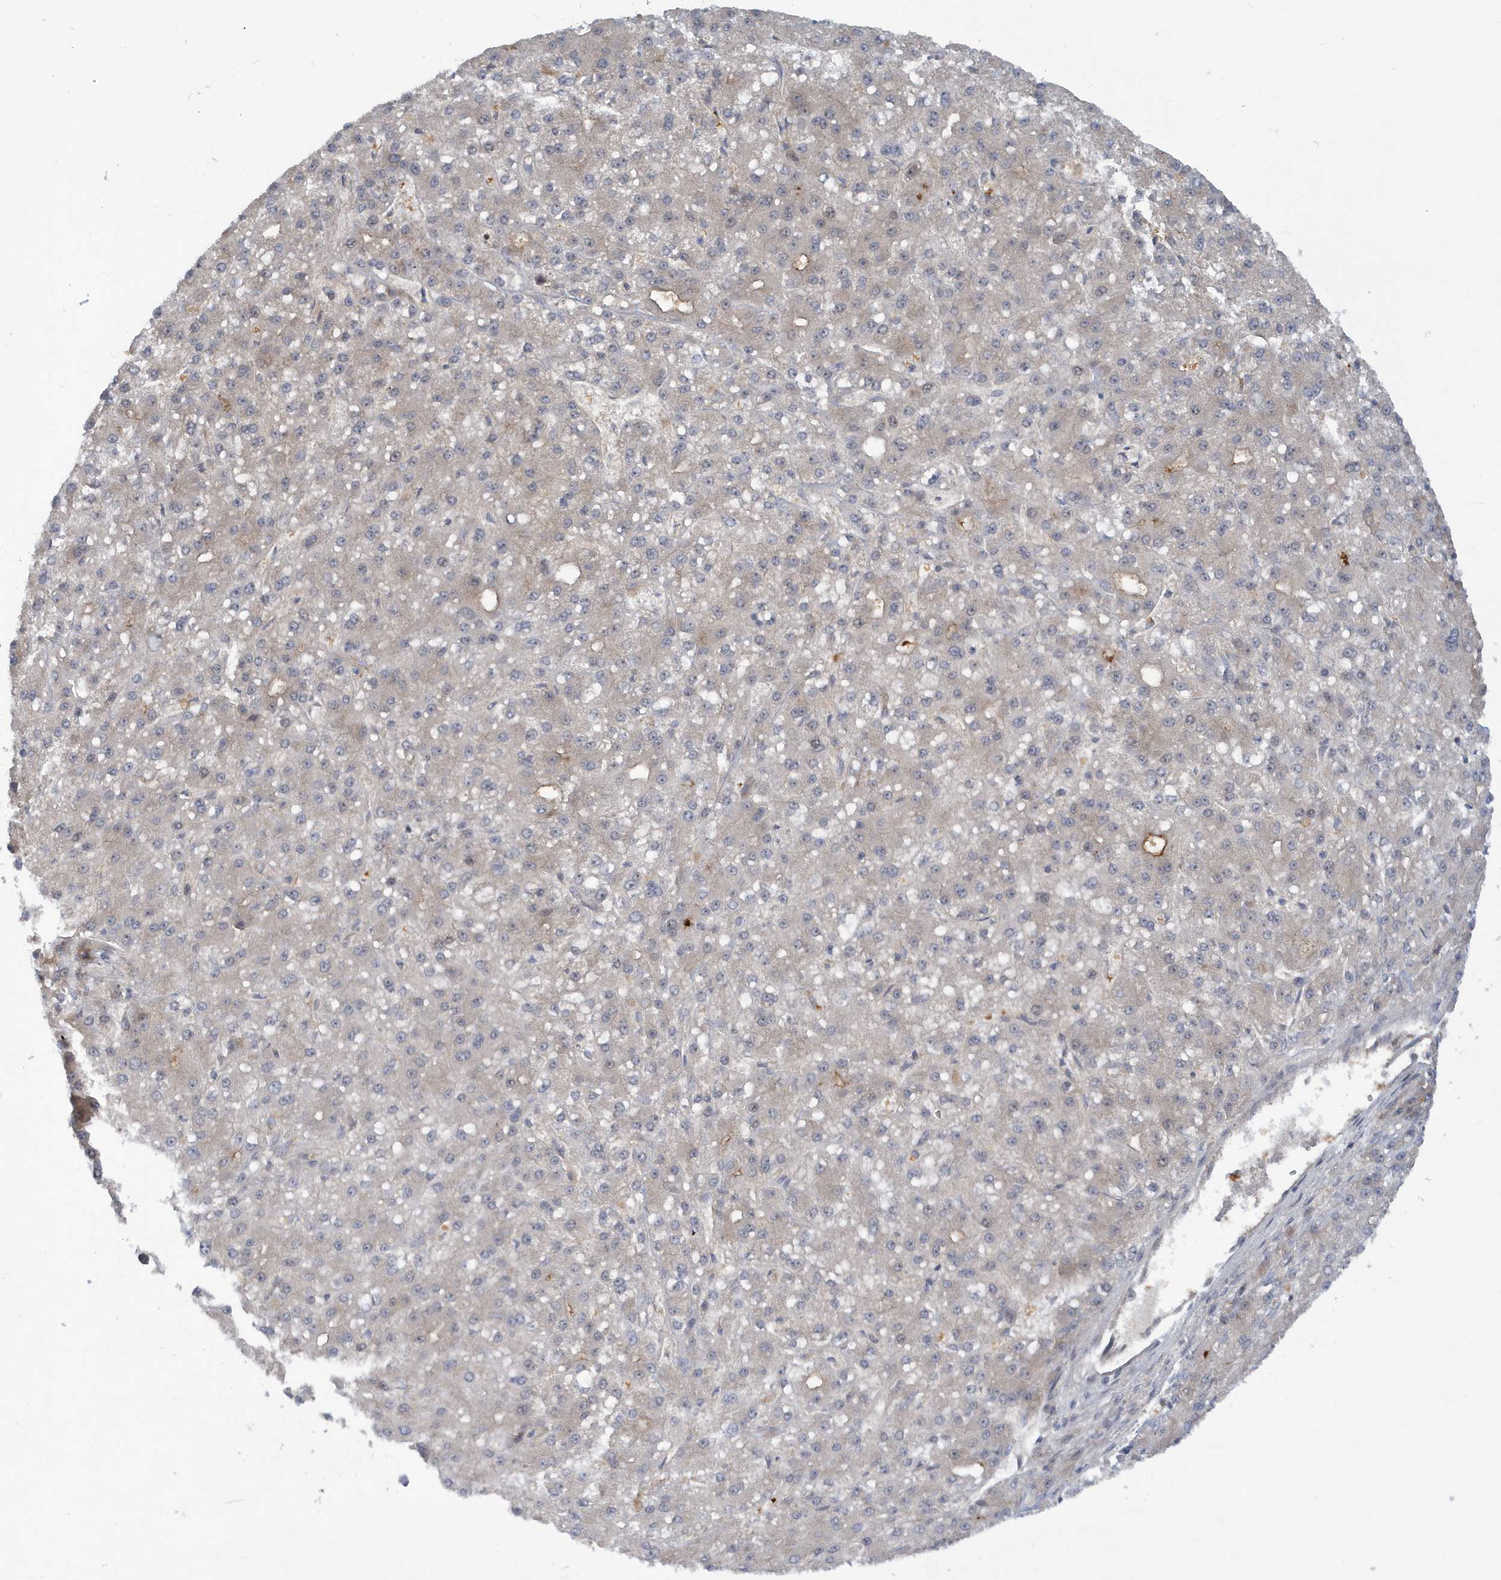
{"staining": {"intensity": "weak", "quantity": "<25%", "location": "cytoplasmic/membranous"}, "tissue": "liver cancer", "cell_type": "Tumor cells", "image_type": "cancer", "snomed": [{"axis": "morphology", "description": "Carcinoma, Hepatocellular, NOS"}, {"axis": "topography", "description": "Liver"}], "caption": "An immunohistochemistry histopathology image of liver cancer (hepatocellular carcinoma) is shown. There is no staining in tumor cells of liver cancer (hepatocellular carcinoma). The staining was performed using DAB to visualize the protein expression in brown, while the nuclei were stained in blue with hematoxylin (Magnification: 20x).", "gene": "ATG4A", "patient": {"sex": "male", "age": 67}}